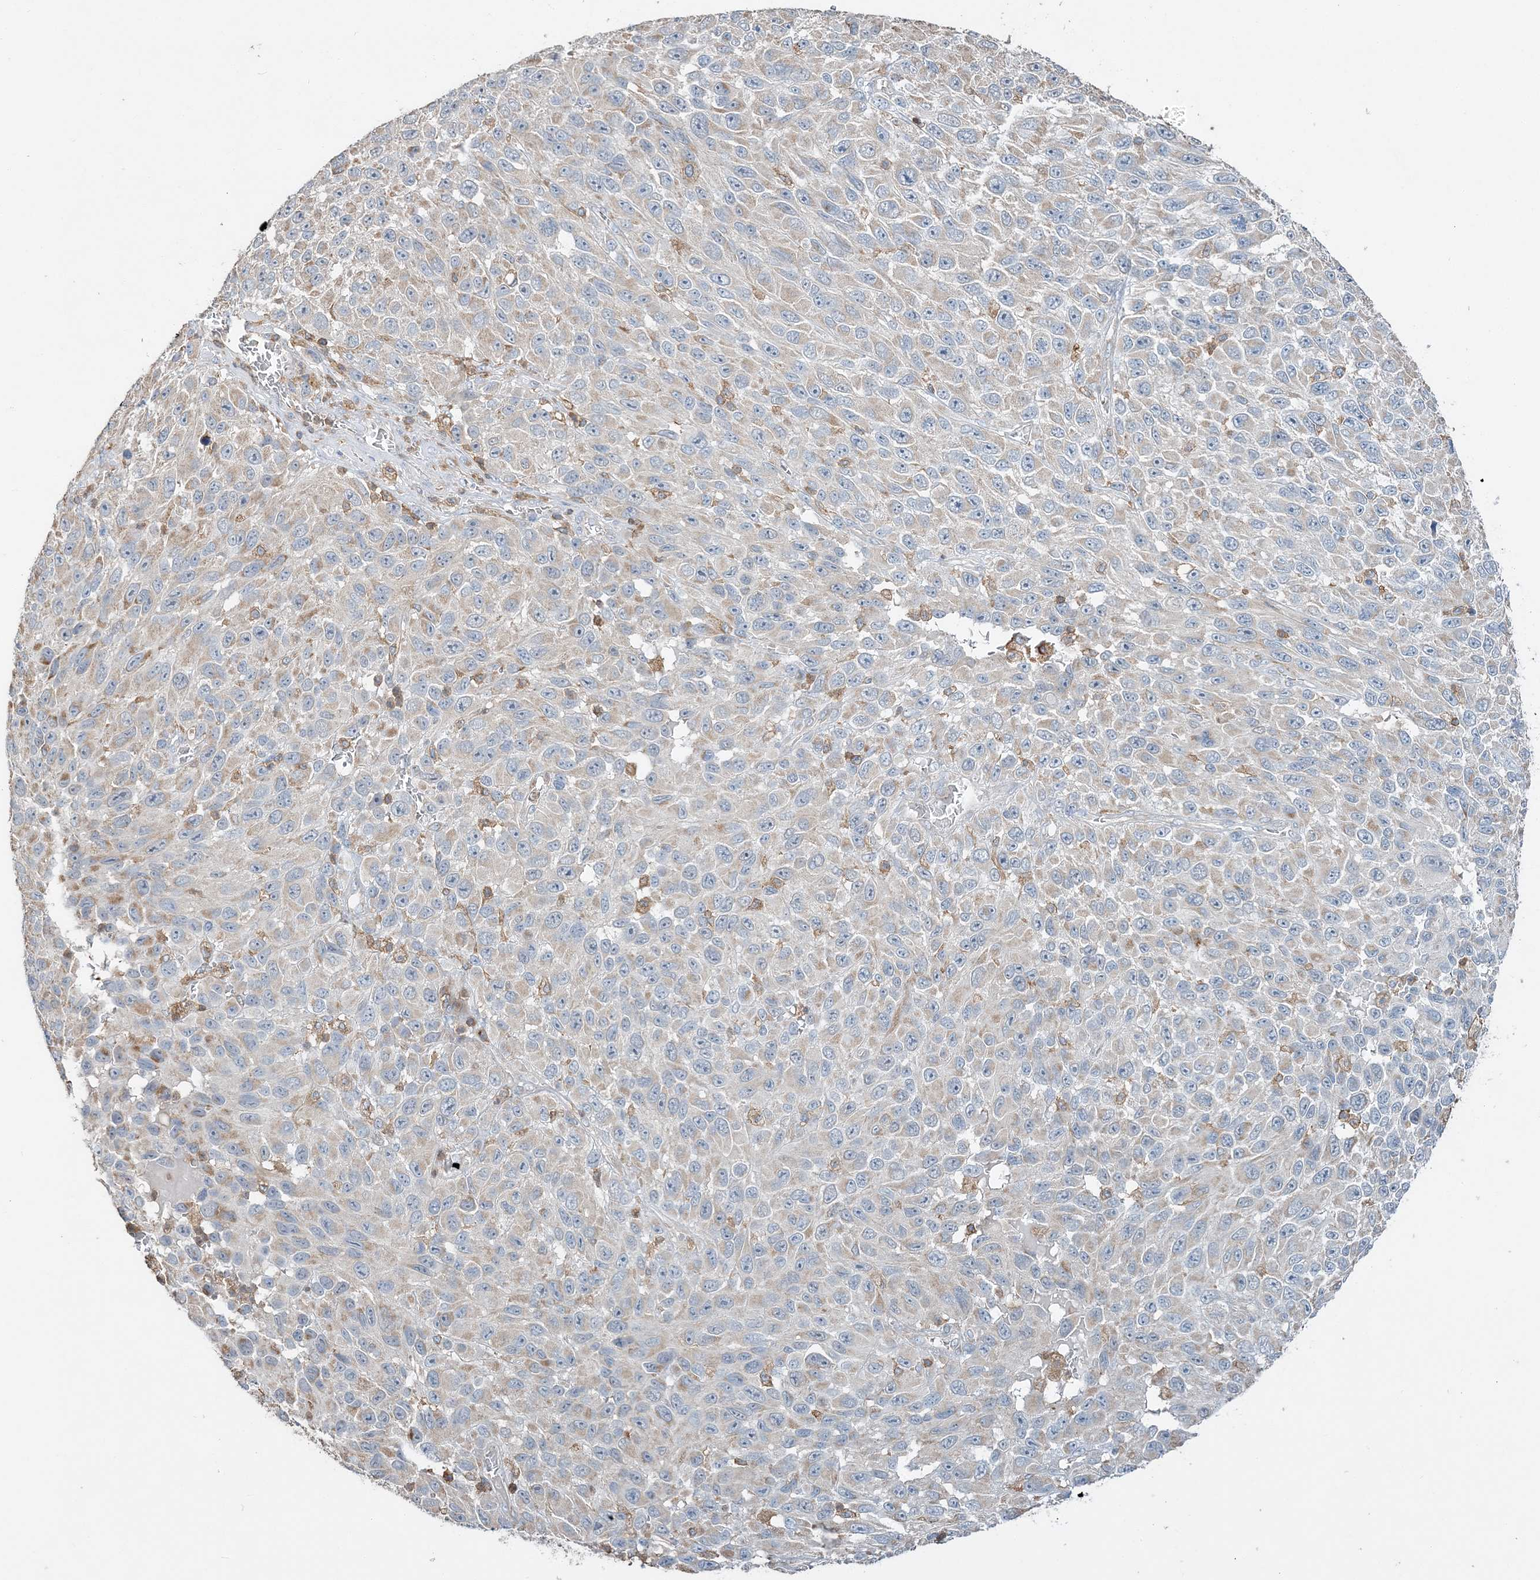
{"staining": {"intensity": "negative", "quantity": "none", "location": "none"}, "tissue": "melanoma", "cell_type": "Tumor cells", "image_type": "cancer", "snomed": [{"axis": "morphology", "description": "Malignant melanoma, NOS"}, {"axis": "topography", "description": "Skin"}], "caption": "Tumor cells show no significant protein positivity in malignant melanoma. (Immunohistochemistry, brightfield microscopy, high magnification).", "gene": "TMLHE", "patient": {"sex": "female", "age": 96}}